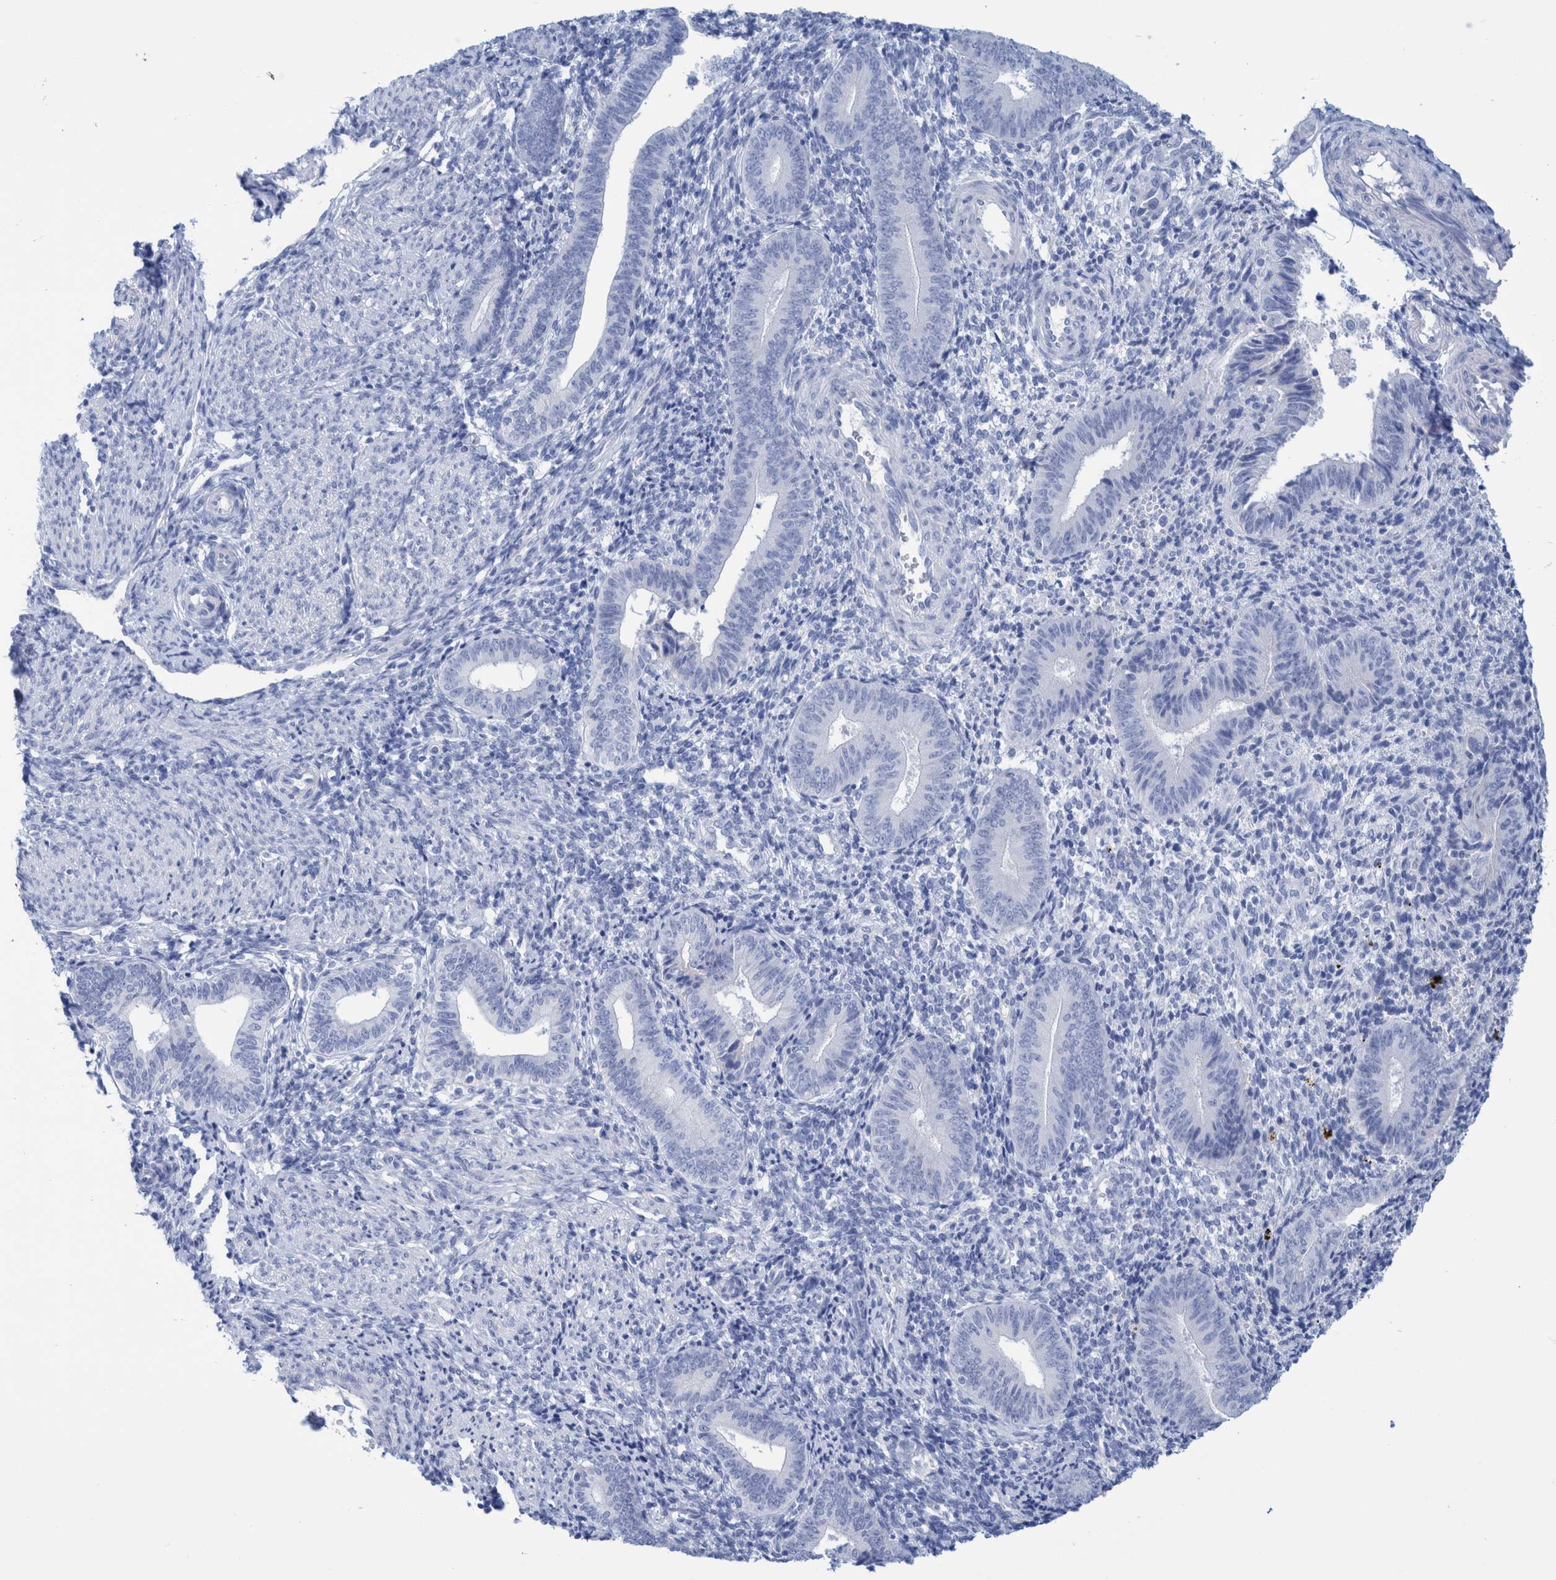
{"staining": {"intensity": "negative", "quantity": "none", "location": "none"}, "tissue": "endometrium", "cell_type": "Cells in endometrial stroma", "image_type": "normal", "snomed": [{"axis": "morphology", "description": "Normal tissue, NOS"}, {"axis": "topography", "description": "Uterus"}, {"axis": "topography", "description": "Endometrium"}], "caption": "Immunohistochemistry (IHC) image of normal endometrium: endometrium stained with DAB (3,3'-diaminobenzidine) displays no significant protein positivity in cells in endometrial stroma. (Immunohistochemistry (IHC), brightfield microscopy, high magnification).", "gene": "PERP", "patient": {"sex": "female", "age": 33}}